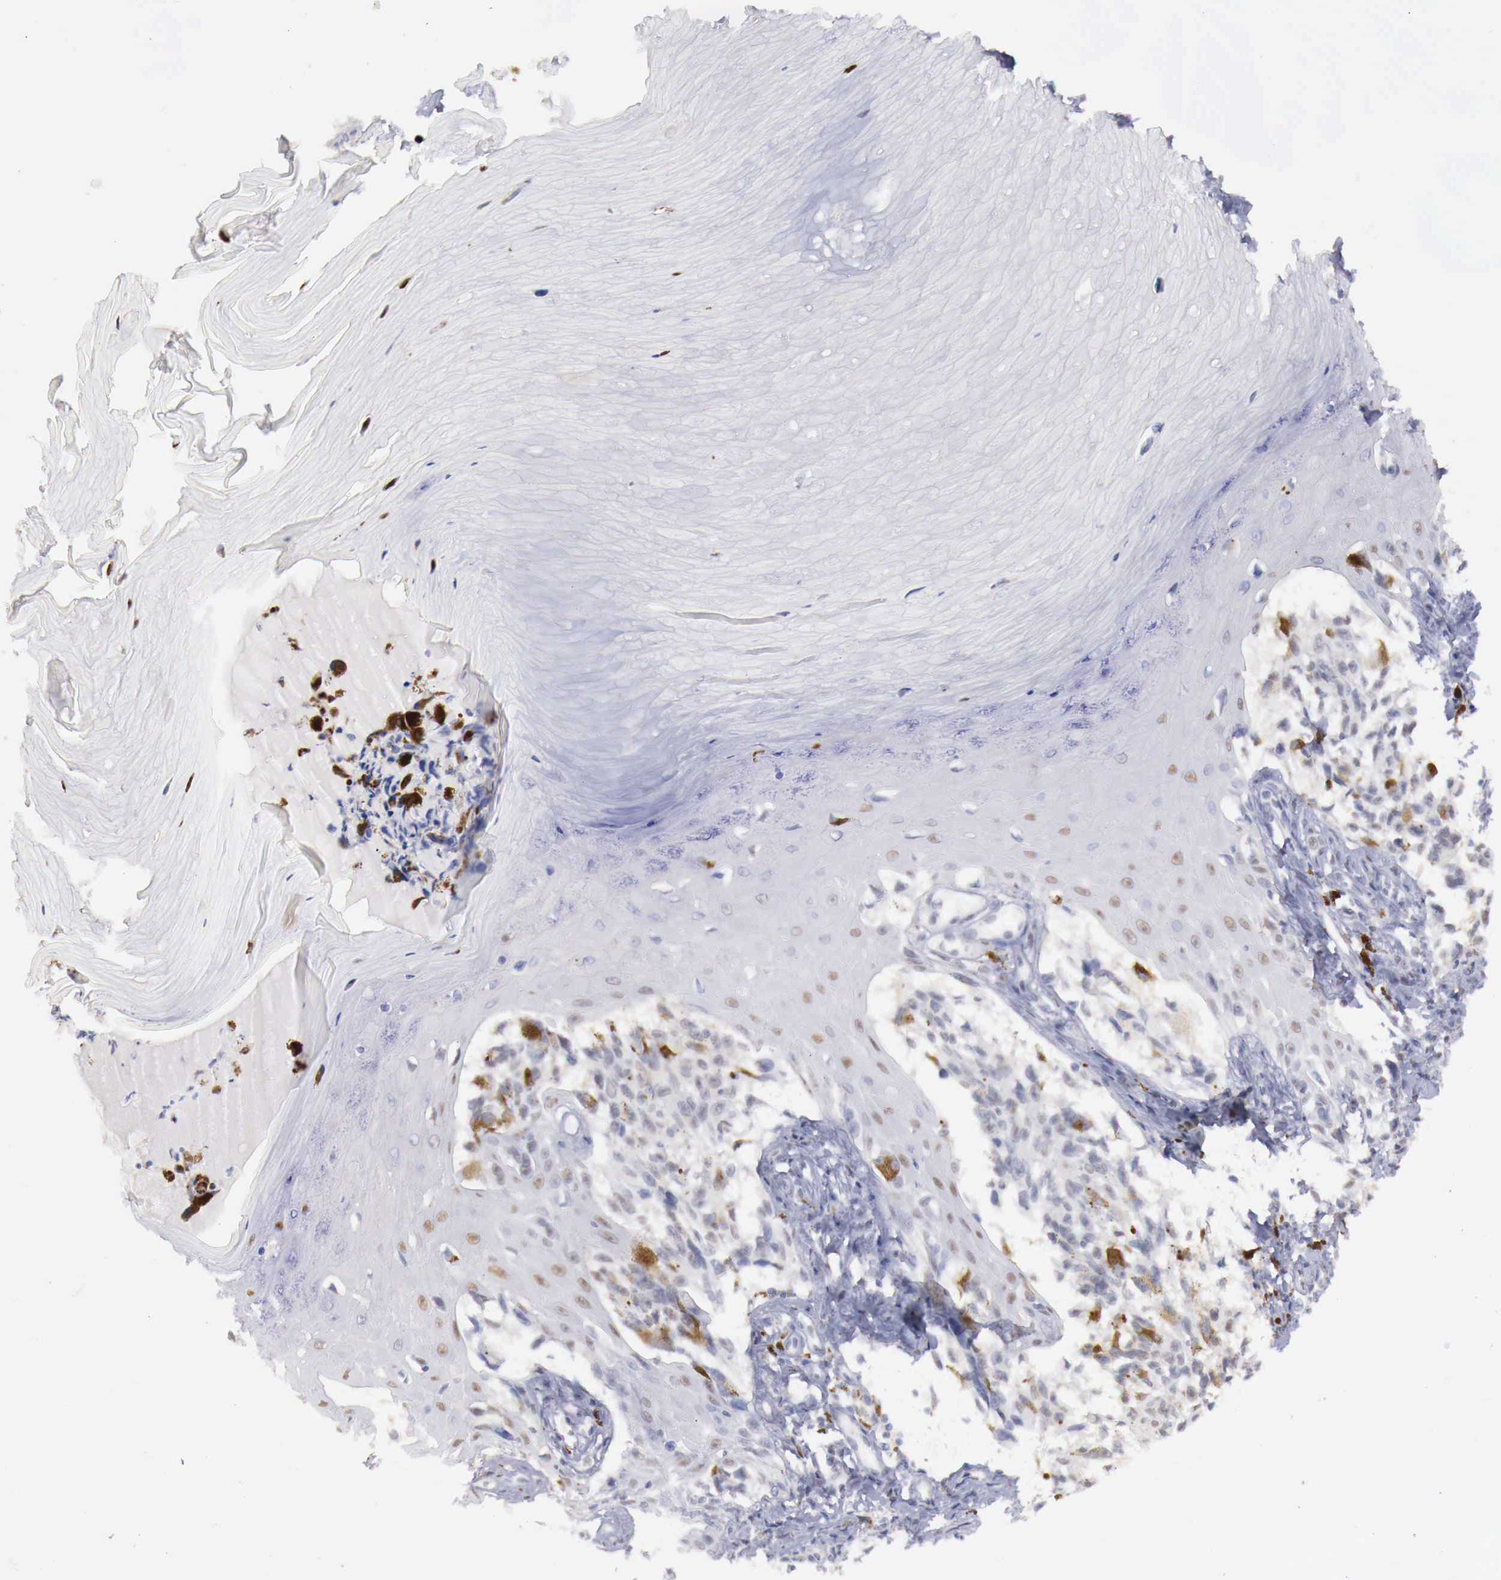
{"staining": {"intensity": "negative", "quantity": "none", "location": "none"}, "tissue": "melanoma", "cell_type": "Tumor cells", "image_type": "cancer", "snomed": [{"axis": "morphology", "description": "Malignant melanoma, NOS"}, {"axis": "topography", "description": "Skin"}], "caption": "This is a image of immunohistochemistry staining of melanoma, which shows no expression in tumor cells. (DAB immunohistochemistry (IHC) with hematoxylin counter stain).", "gene": "UBA1", "patient": {"sex": "female", "age": 82}}